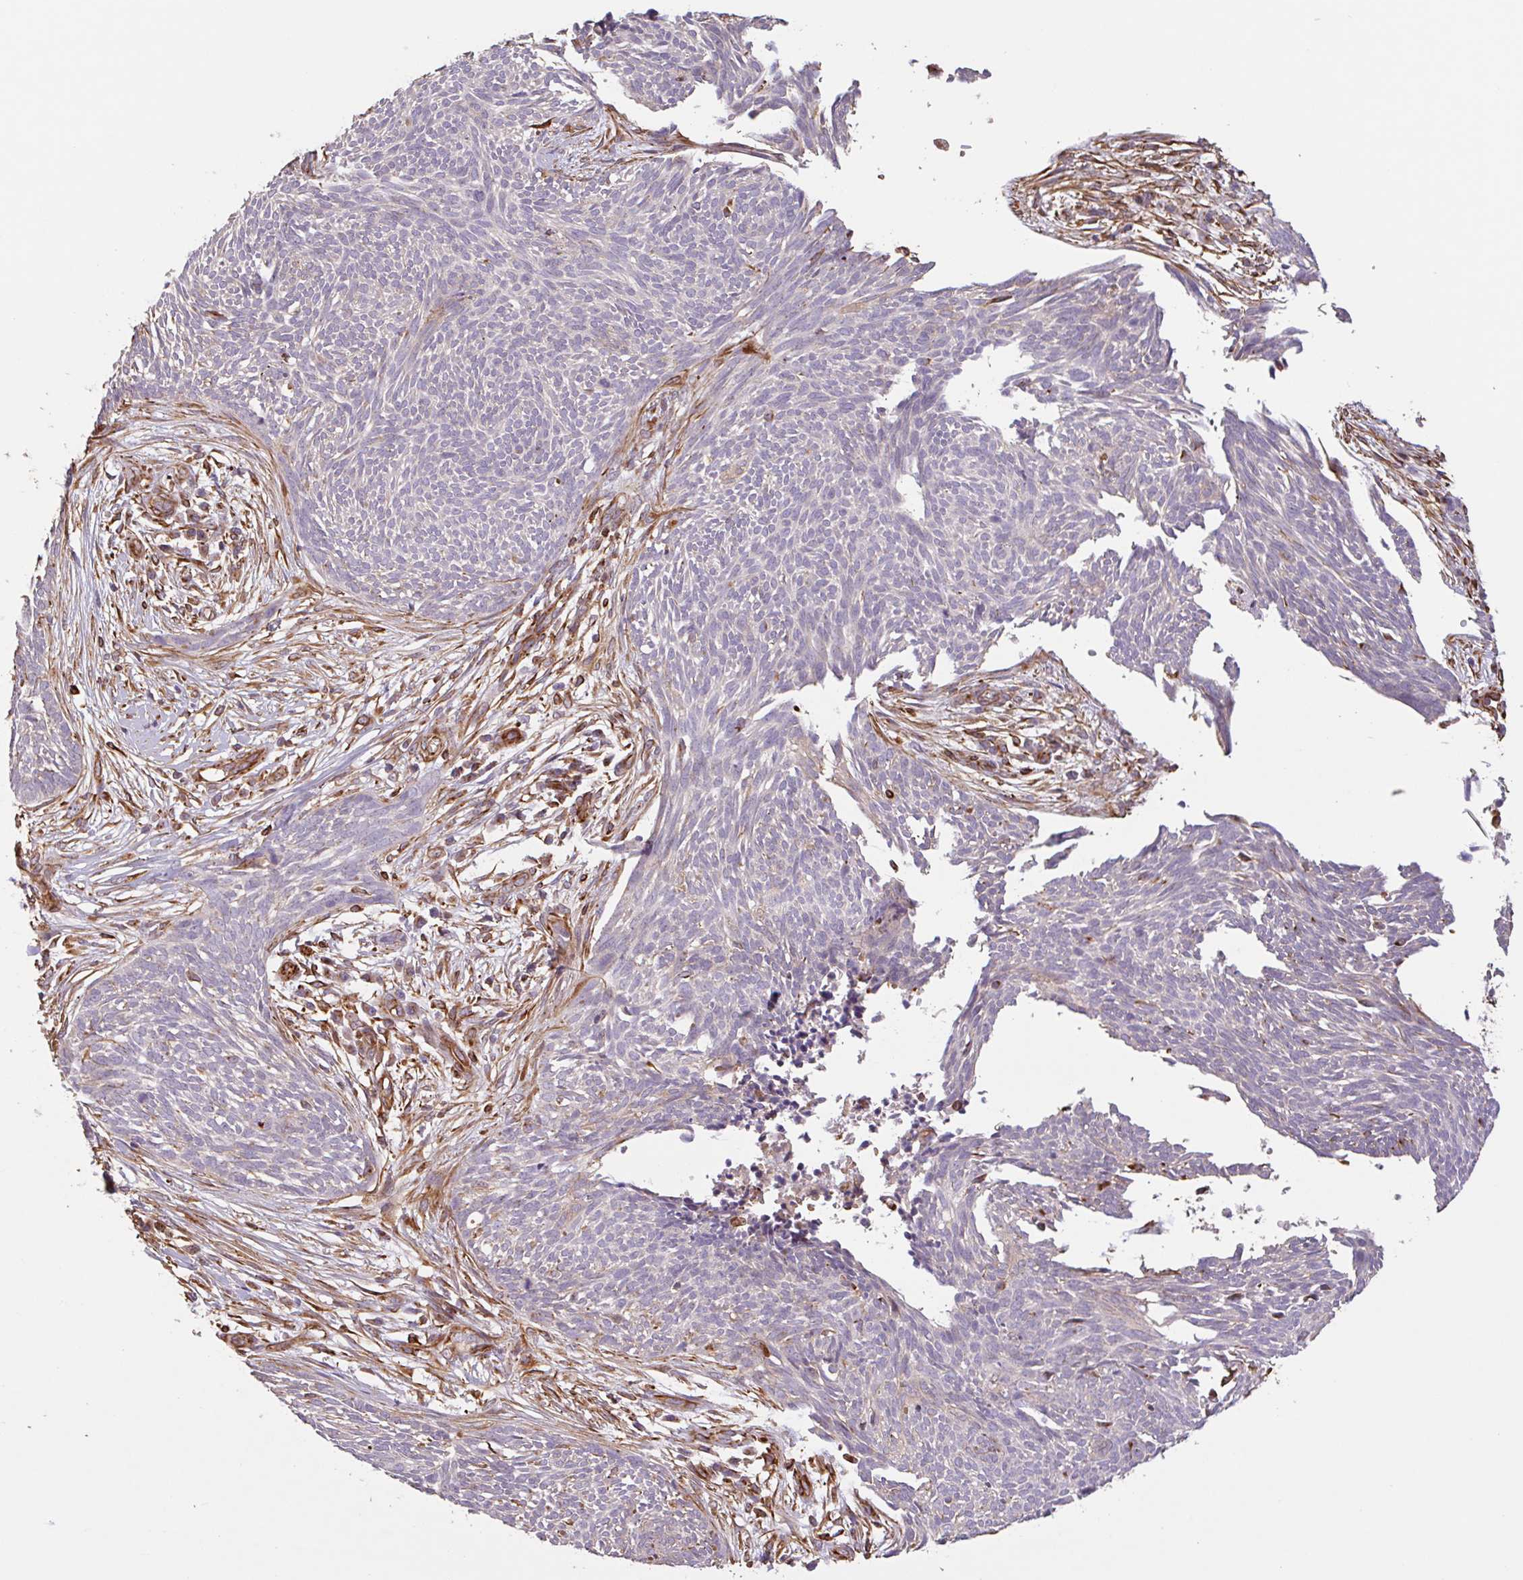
{"staining": {"intensity": "negative", "quantity": "none", "location": "none"}, "tissue": "skin cancer", "cell_type": "Tumor cells", "image_type": "cancer", "snomed": [{"axis": "morphology", "description": "Basal cell carcinoma"}, {"axis": "topography", "description": "Skin"}, {"axis": "topography", "description": "Skin, foot"}], "caption": "A photomicrograph of skin cancer (basal cell carcinoma) stained for a protein demonstrates no brown staining in tumor cells. (DAB immunohistochemistry, high magnification).", "gene": "ZNF790", "patient": {"sex": "female", "age": 86}}